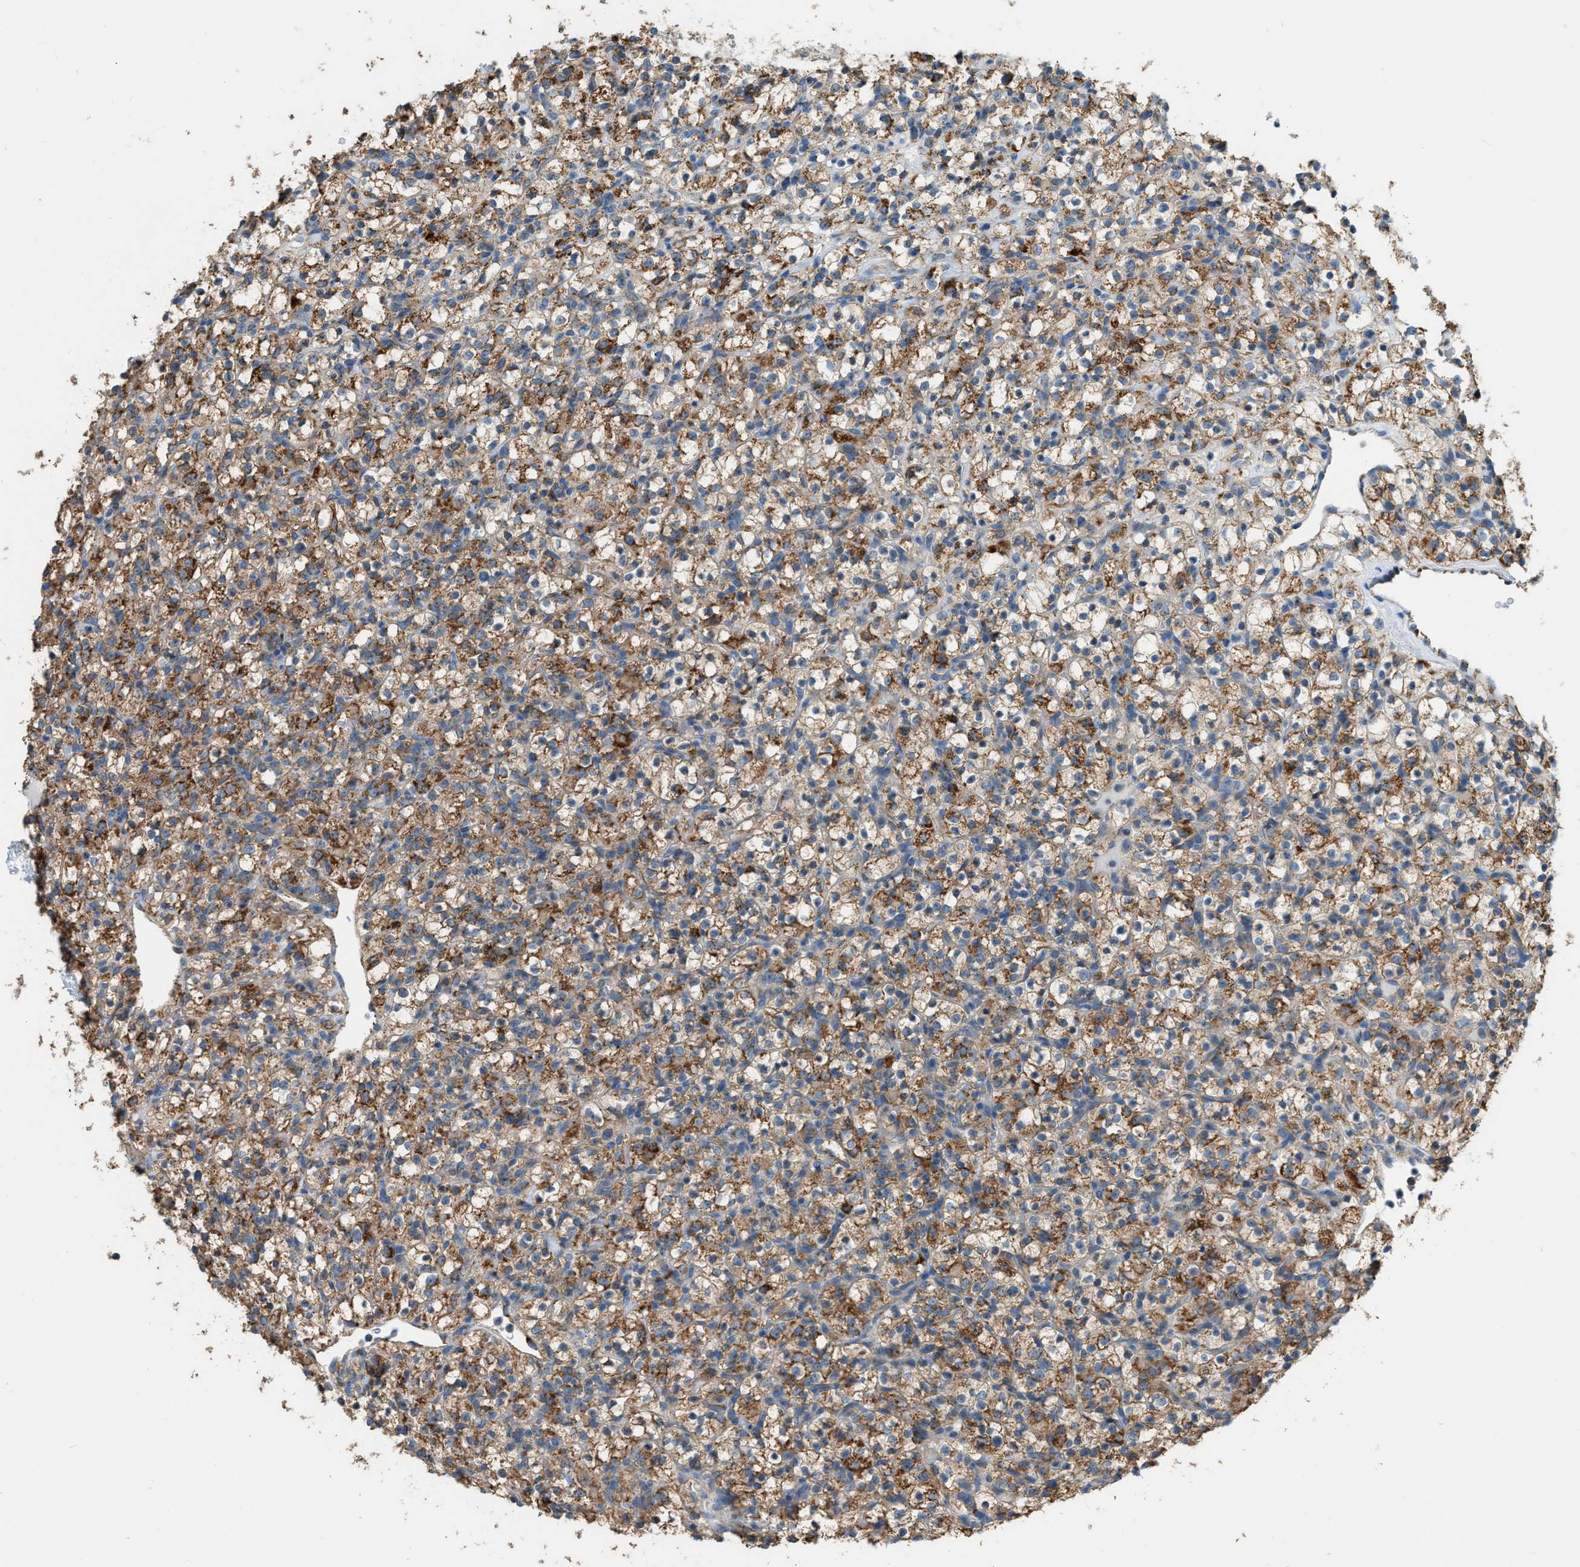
{"staining": {"intensity": "moderate", "quantity": ">75%", "location": "cytoplasmic/membranous"}, "tissue": "renal cancer", "cell_type": "Tumor cells", "image_type": "cancer", "snomed": [{"axis": "morphology", "description": "Normal tissue, NOS"}, {"axis": "morphology", "description": "Adenocarcinoma, NOS"}, {"axis": "topography", "description": "Kidney"}], "caption": "Renal adenocarcinoma stained for a protein displays moderate cytoplasmic/membranous positivity in tumor cells.", "gene": "ETFB", "patient": {"sex": "female", "age": 72}}